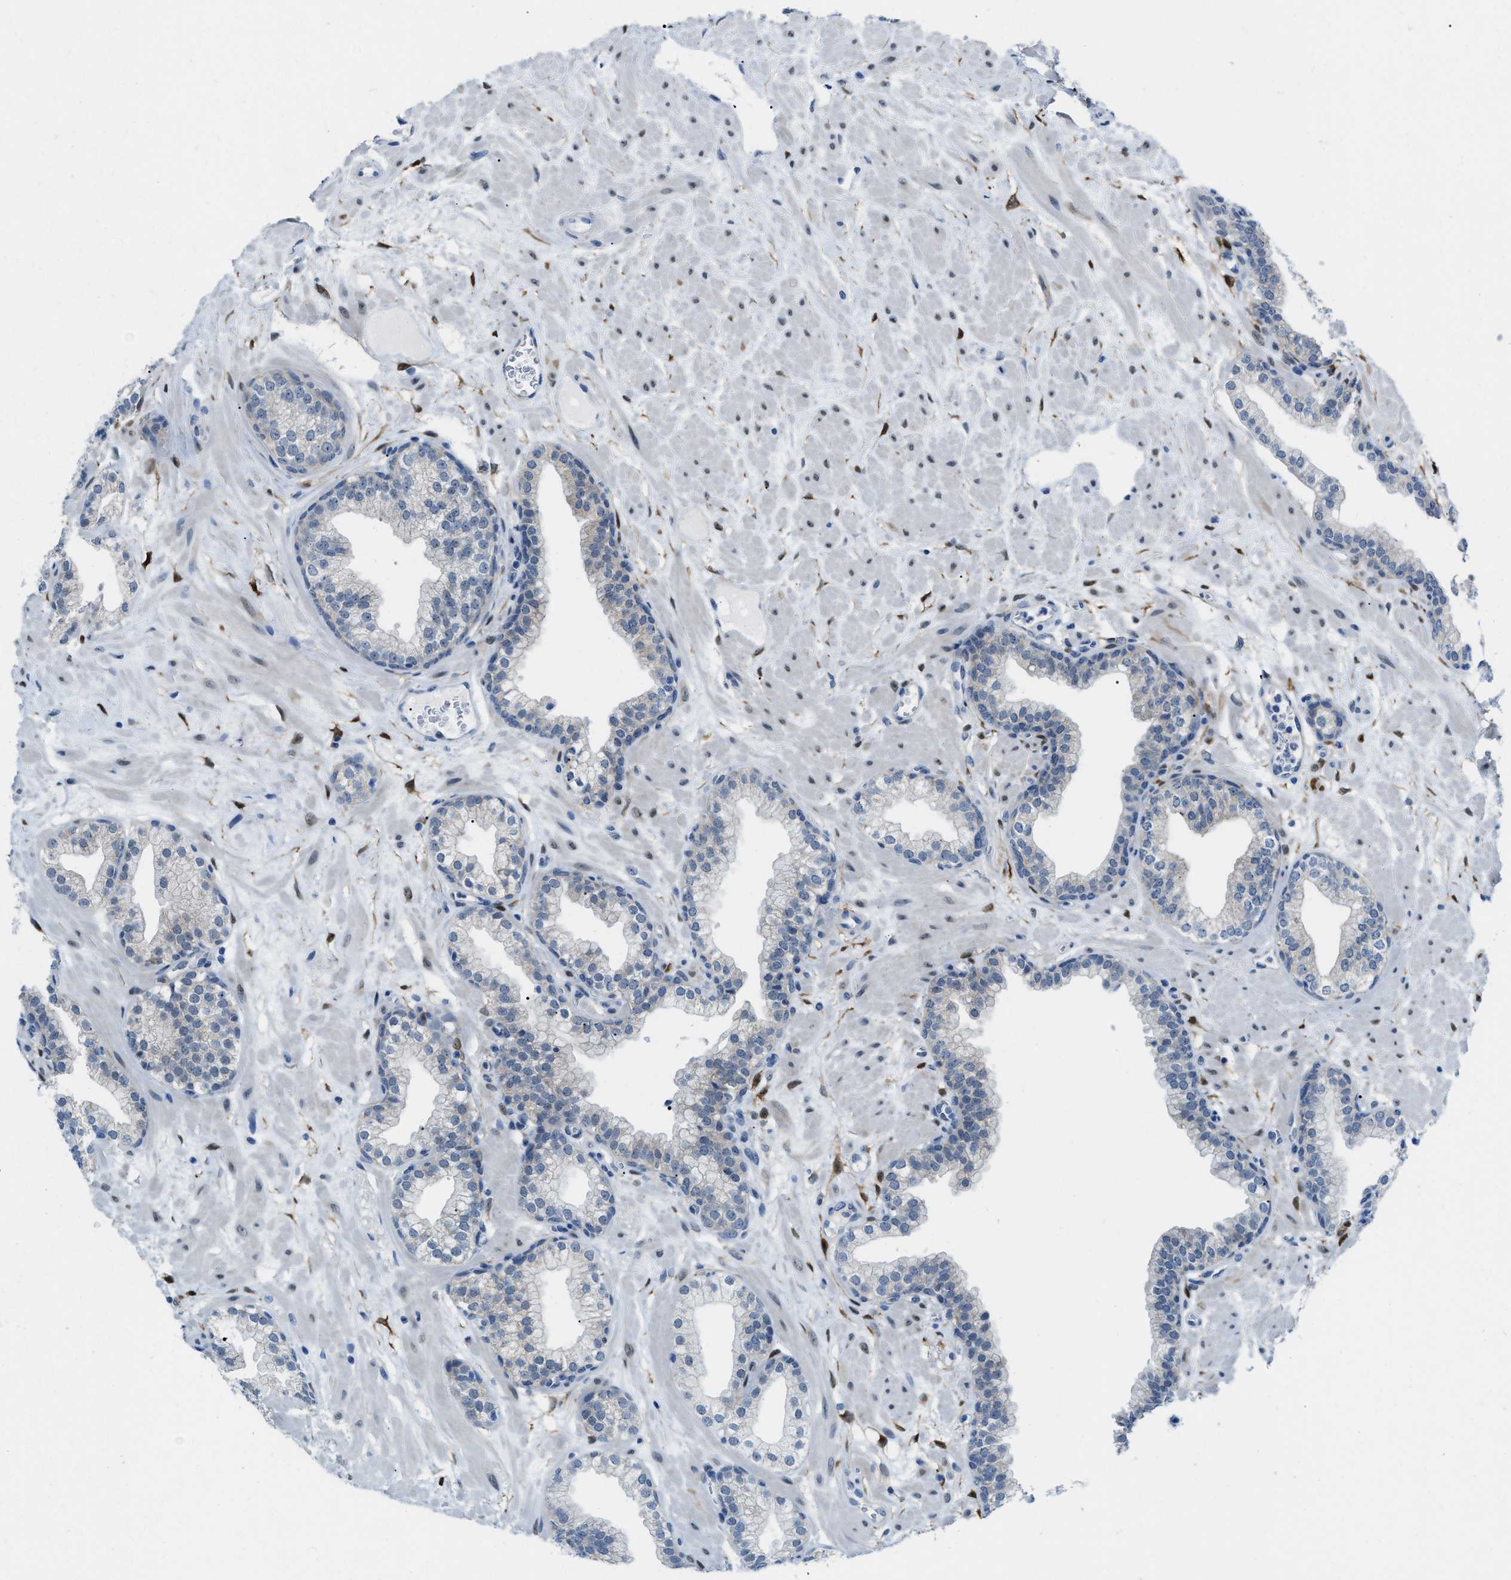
{"staining": {"intensity": "negative", "quantity": "none", "location": "none"}, "tissue": "prostate", "cell_type": "Glandular cells", "image_type": "normal", "snomed": [{"axis": "morphology", "description": "Normal tissue, NOS"}, {"axis": "morphology", "description": "Urothelial carcinoma, Low grade"}, {"axis": "topography", "description": "Urinary bladder"}, {"axis": "topography", "description": "Prostate"}], "caption": "Photomicrograph shows no protein positivity in glandular cells of benign prostate. (Immunohistochemistry (ihc), brightfield microscopy, high magnification).", "gene": "PHRF1", "patient": {"sex": "male", "age": 60}}